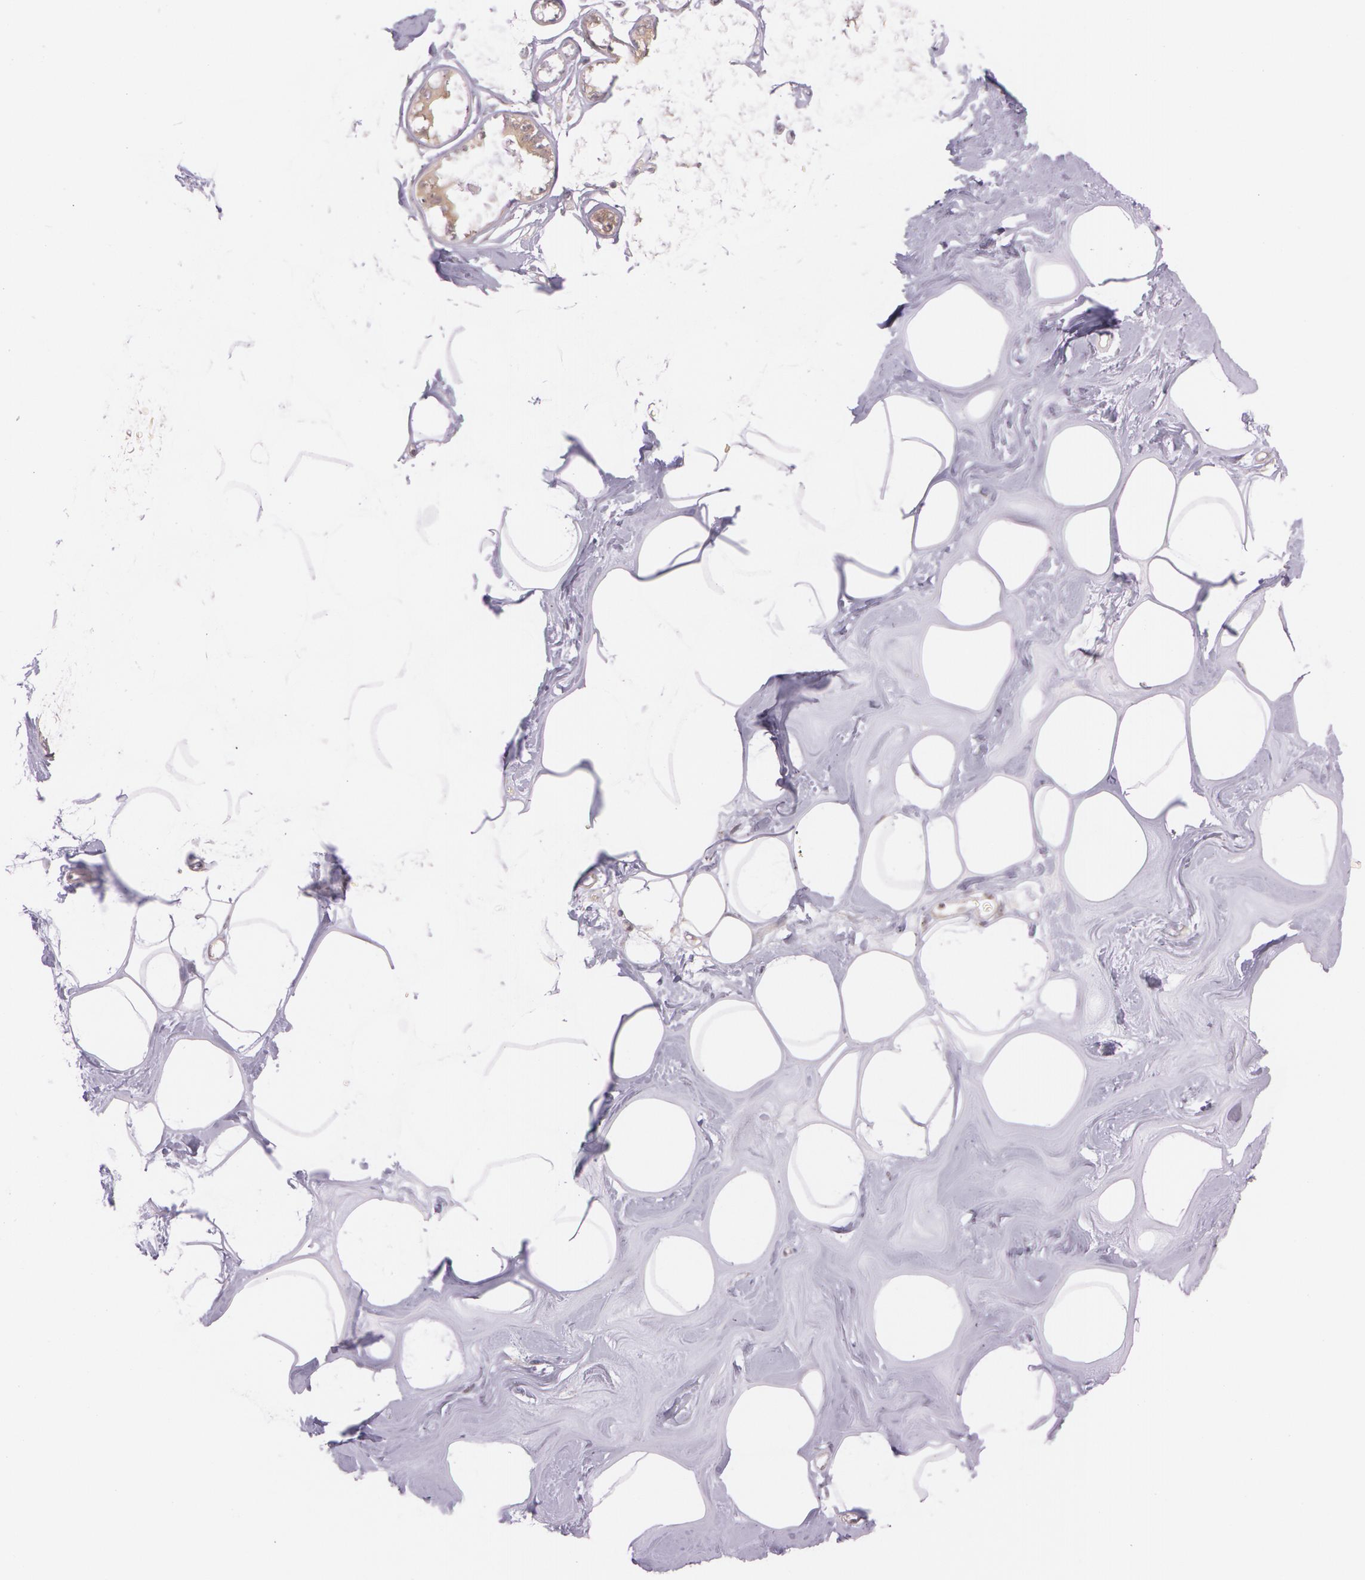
{"staining": {"intensity": "negative", "quantity": "none", "location": "none"}, "tissue": "breast", "cell_type": "Adipocytes", "image_type": "normal", "snomed": [{"axis": "morphology", "description": "Normal tissue, NOS"}, {"axis": "morphology", "description": "Fibrosis, NOS"}, {"axis": "topography", "description": "Breast"}], "caption": "Adipocytes show no significant protein positivity in benign breast. (DAB (3,3'-diaminobenzidine) immunohistochemistry visualized using brightfield microscopy, high magnification).", "gene": "ATG2B", "patient": {"sex": "female", "age": 39}}